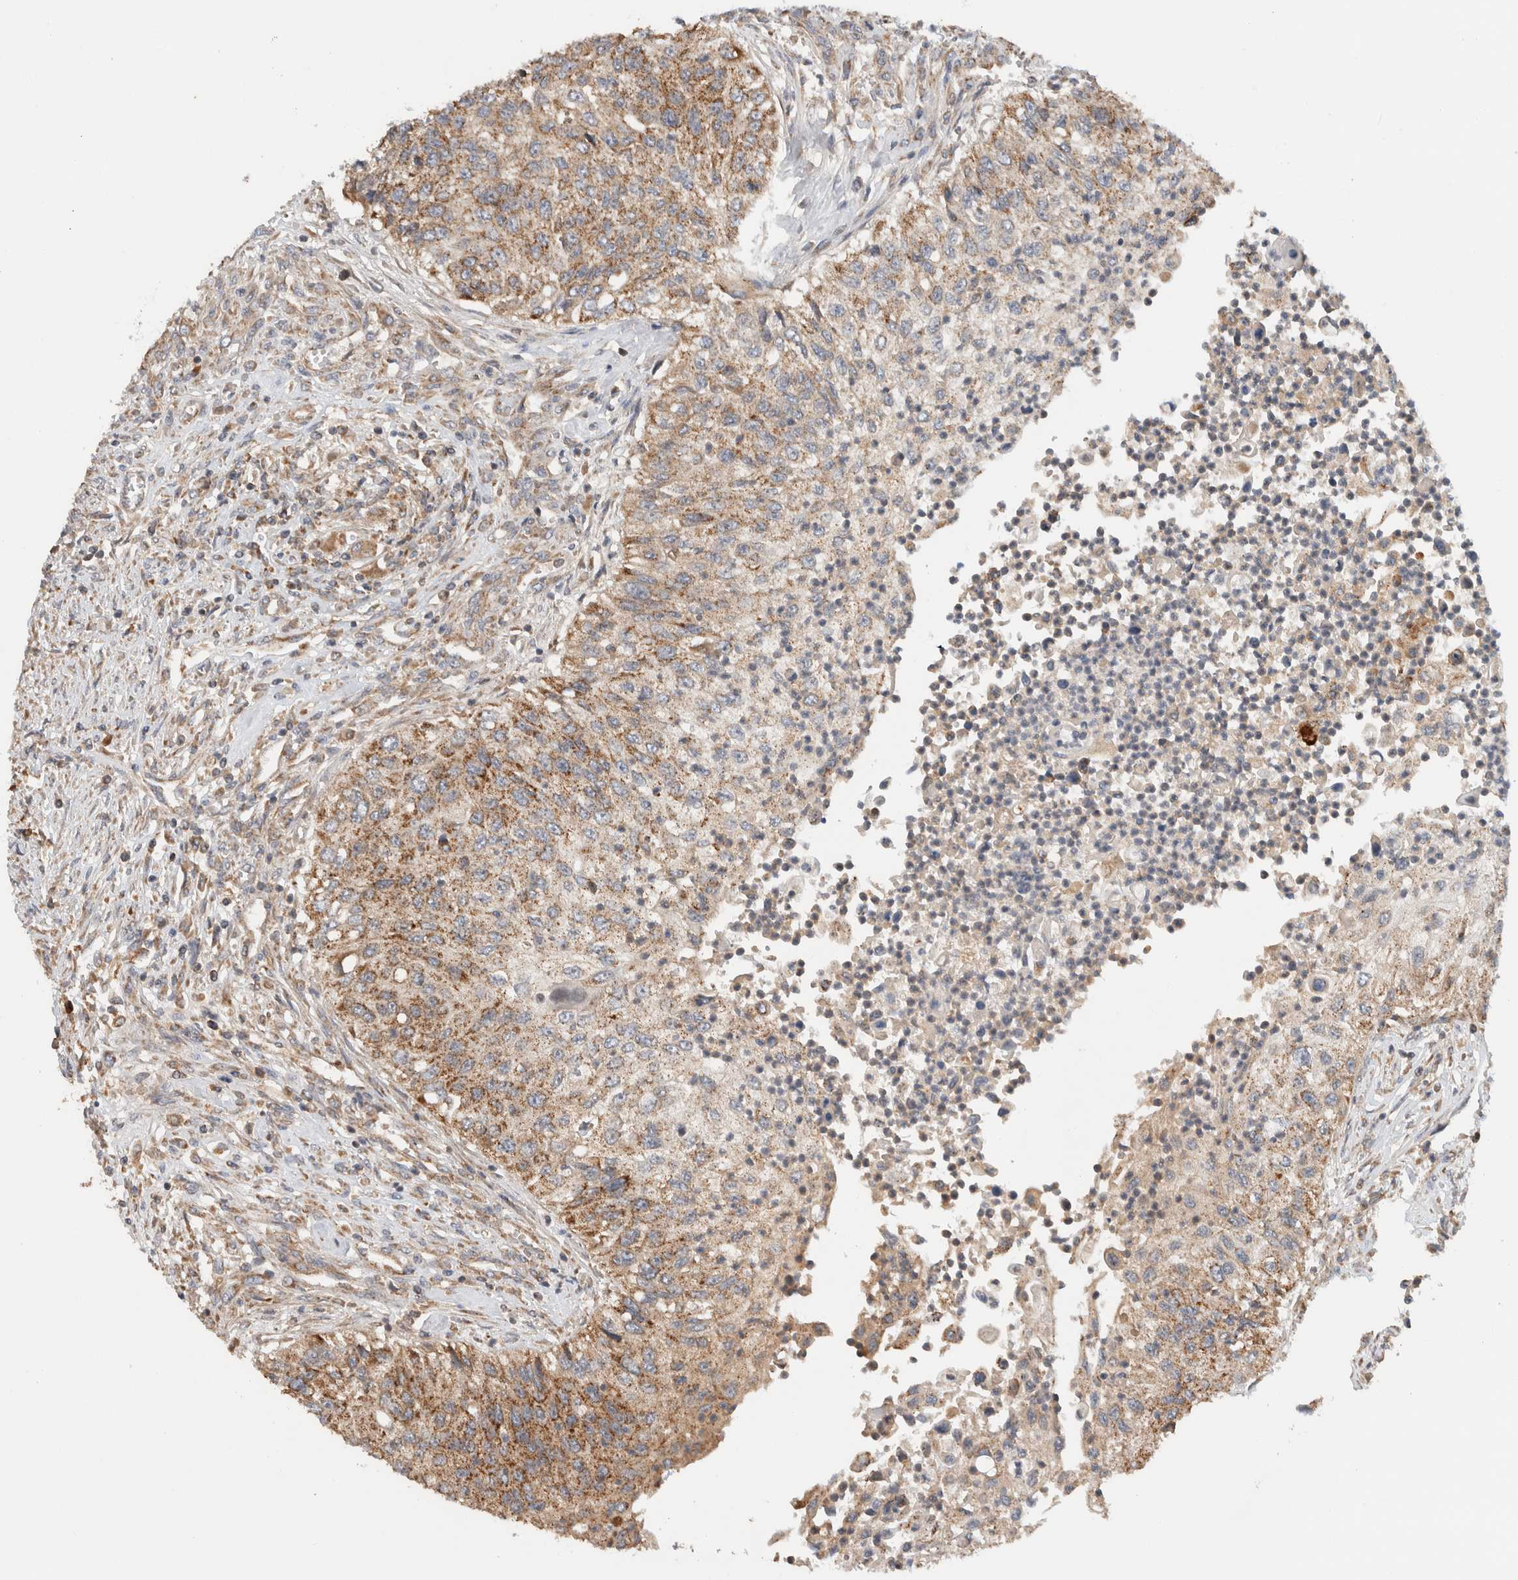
{"staining": {"intensity": "moderate", "quantity": ">75%", "location": "cytoplasmic/membranous"}, "tissue": "urothelial cancer", "cell_type": "Tumor cells", "image_type": "cancer", "snomed": [{"axis": "morphology", "description": "Urothelial carcinoma, High grade"}, {"axis": "topography", "description": "Urinary bladder"}], "caption": "Immunohistochemistry (DAB (3,3'-diaminobenzidine)) staining of urothelial carcinoma (high-grade) reveals moderate cytoplasmic/membranous protein expression in about >75% of tumor cells. (Stains: DAB (3,3'-diaminobenzidine) in brown, nuclei in blue, Microscopy: brightfield microscopy at high magnification).", "gene": "AMPD1", "patient": {"sex": "female", "age": 60}}